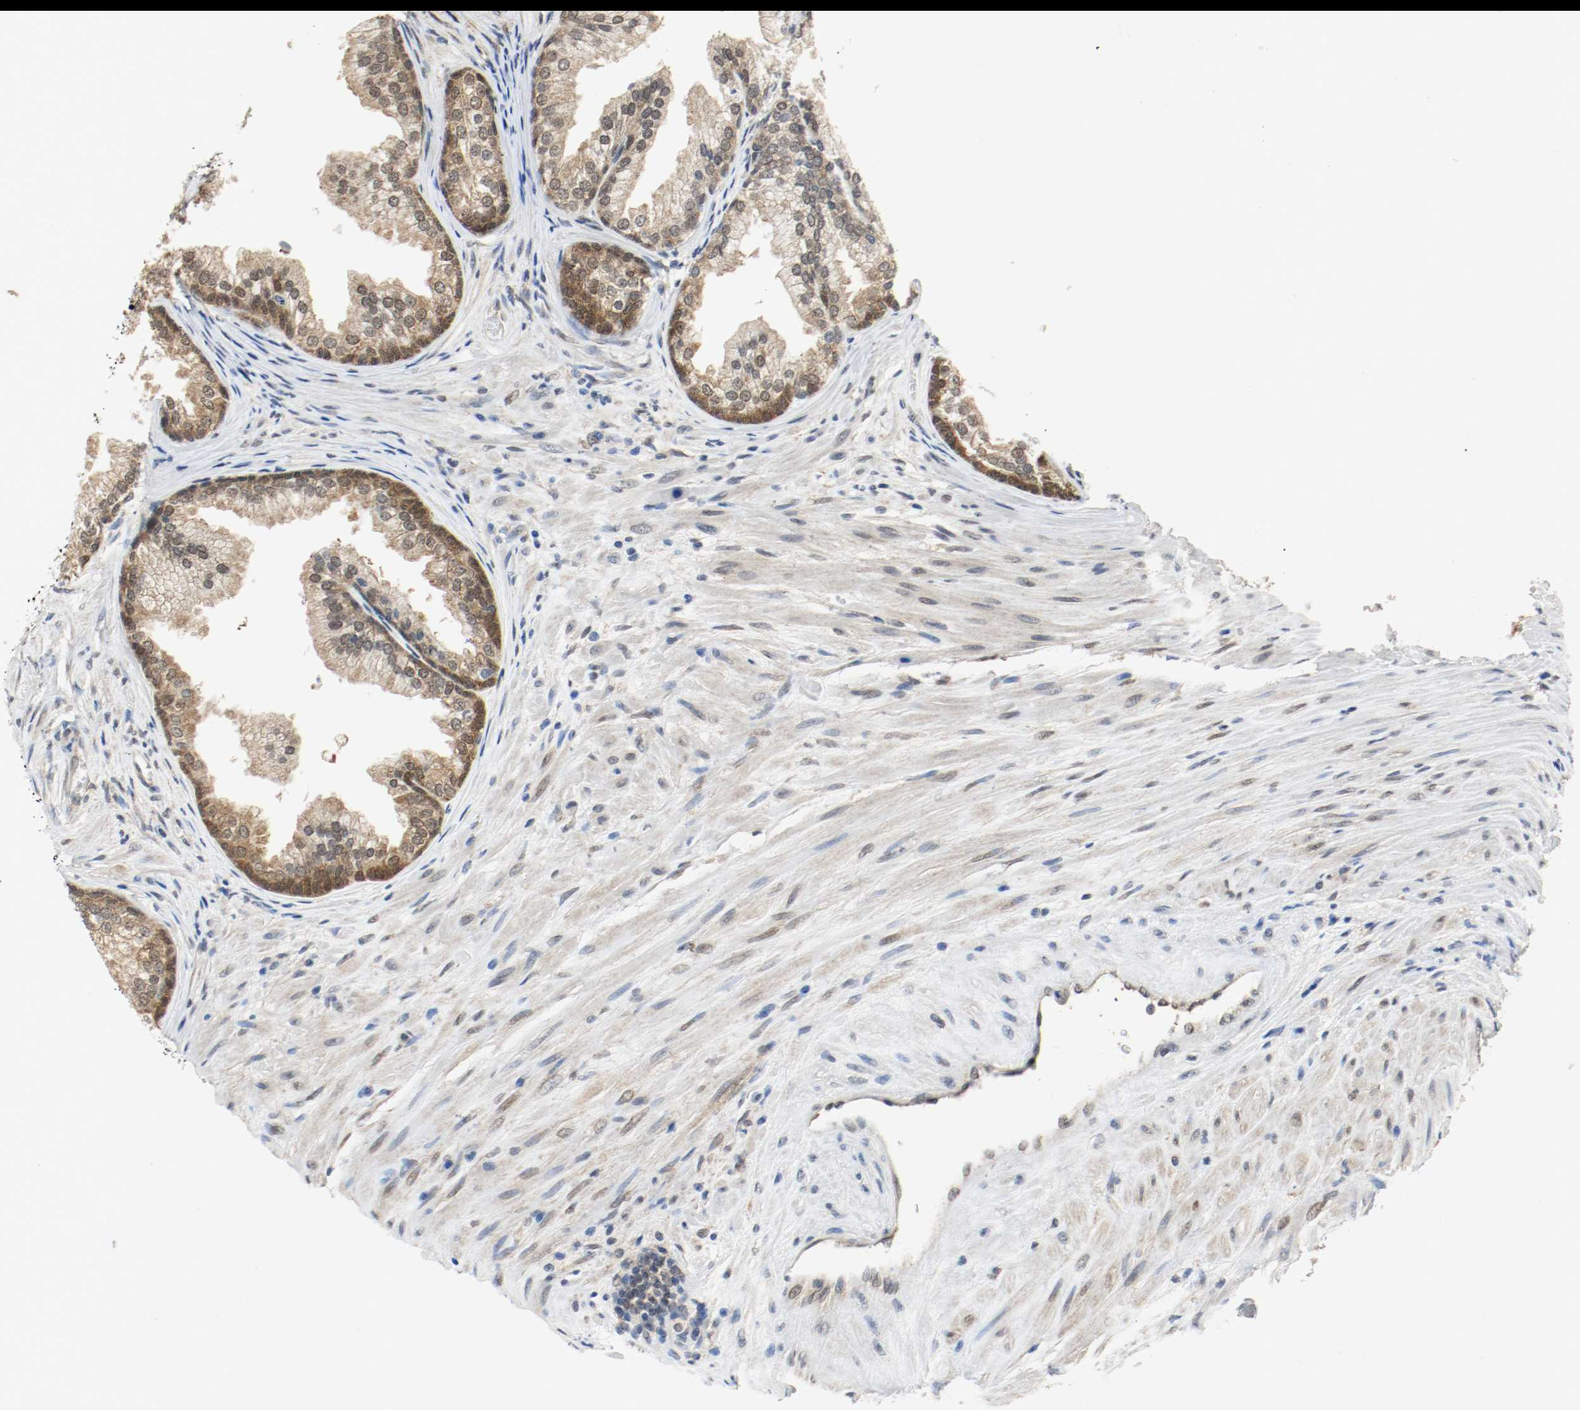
{"staining": {"intensity": "moderate", "quantity": ">75%", "location": "cytoplasmic/membranous,nuclear"}, "tissue": "prostate", "cell_type": "Glandular cells", "image_type": "normal", "snomed": [{"axis": "morphology", "description": "Normal tissue, NOS"}, {"axis": "topography", "description": "Prostate"}], "caption": "A brown stain highlights moderate cytoplasmic/membranous,nuclear positivity of a protein in glandular cells of normal prostate. (Brightfield microscopy of DAB IHC at high magnification).", "gene": "PPME1", "patient": {"sex": "male", "age": 76}}